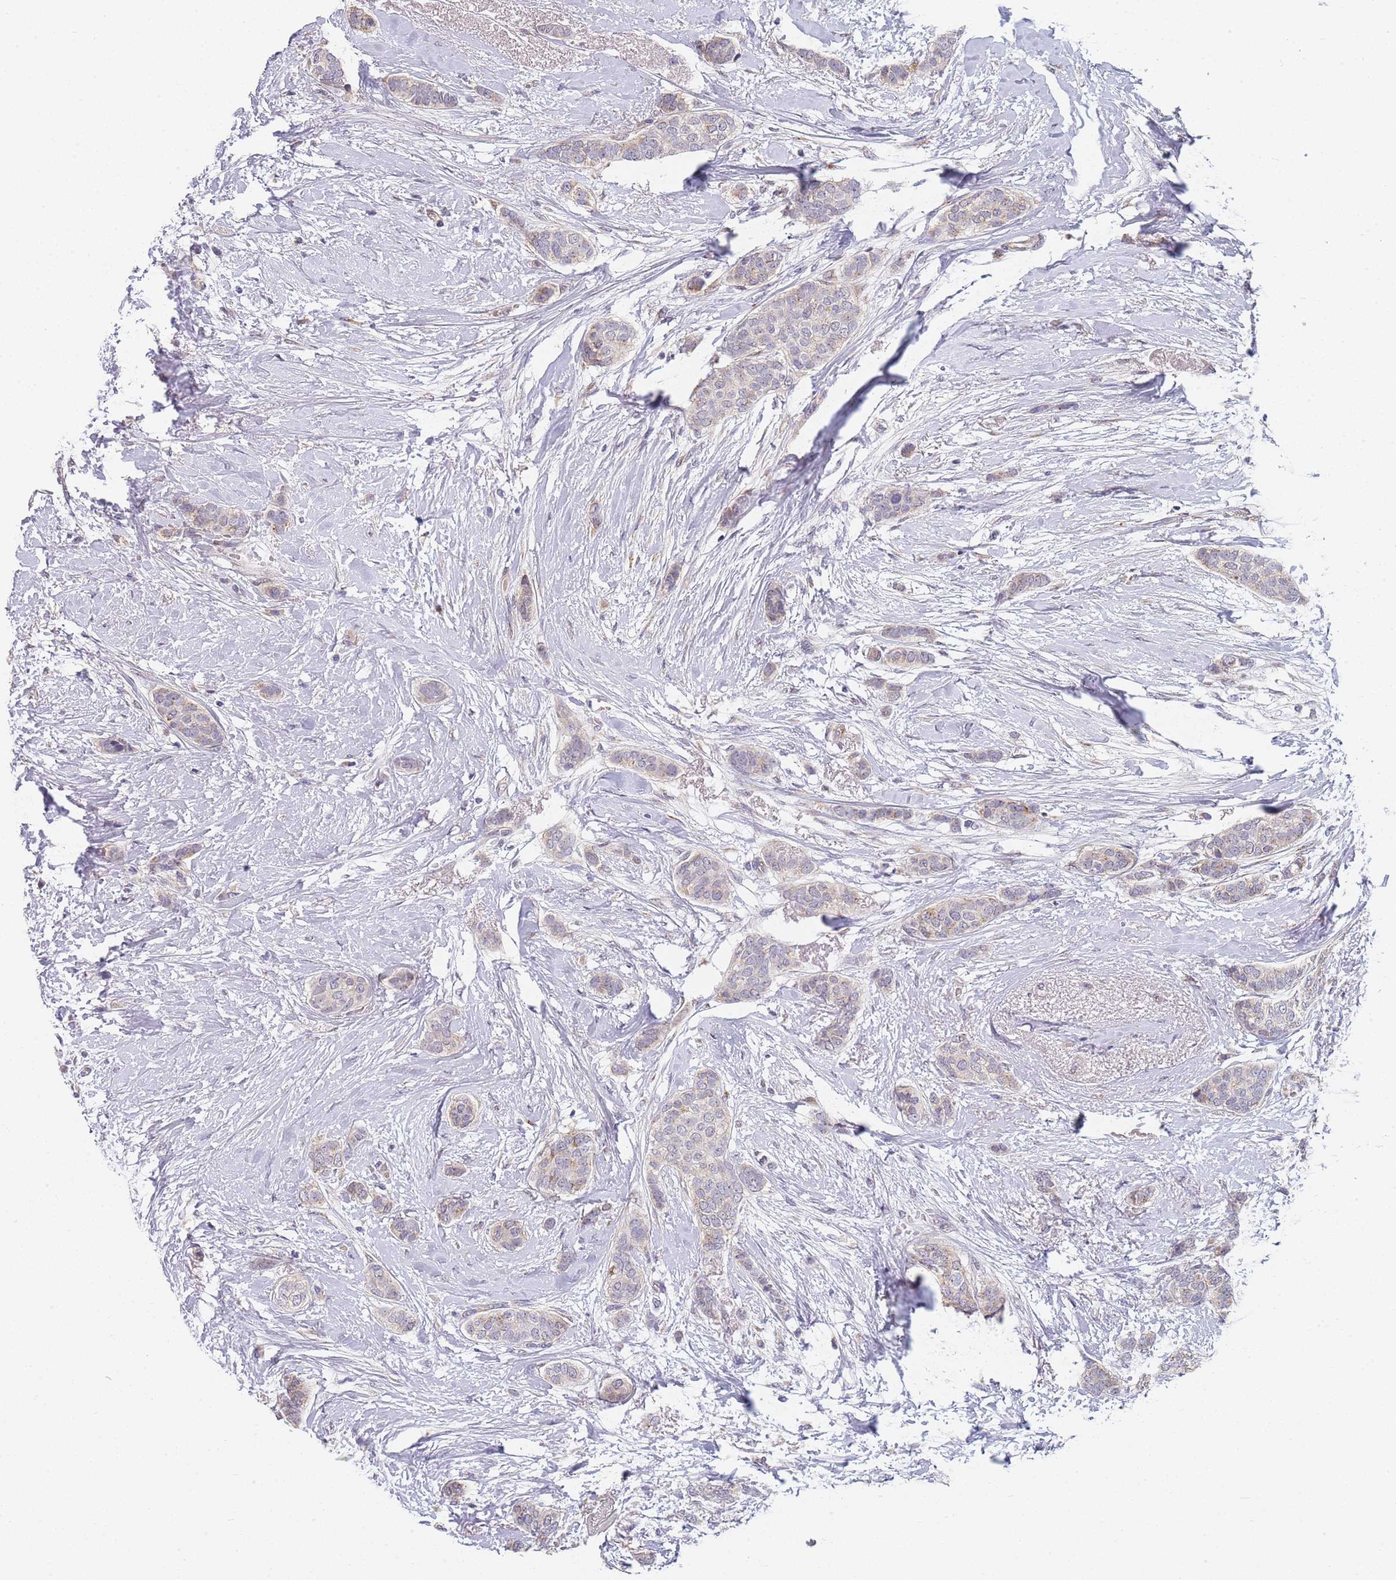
{"staining": {"intensity": "weak", "quantity": "<25%", "location": "cytoplasmic/membranous"}, "tissue": "breast cancer", "cell_type": "Tumor cells", "image_type": "cancer", "snomed": [{"axis": "morphology", "description": "Duct carcinoma"}, {"axis": "topography", "description": "Breast"}], "caption": "The micrograph shows no significant staining in tumor cells of breast cancer (infiltrating ductal carcinoma).", "gene": "B4GALT4", "patient": {"sex": "female", "age": 72}}